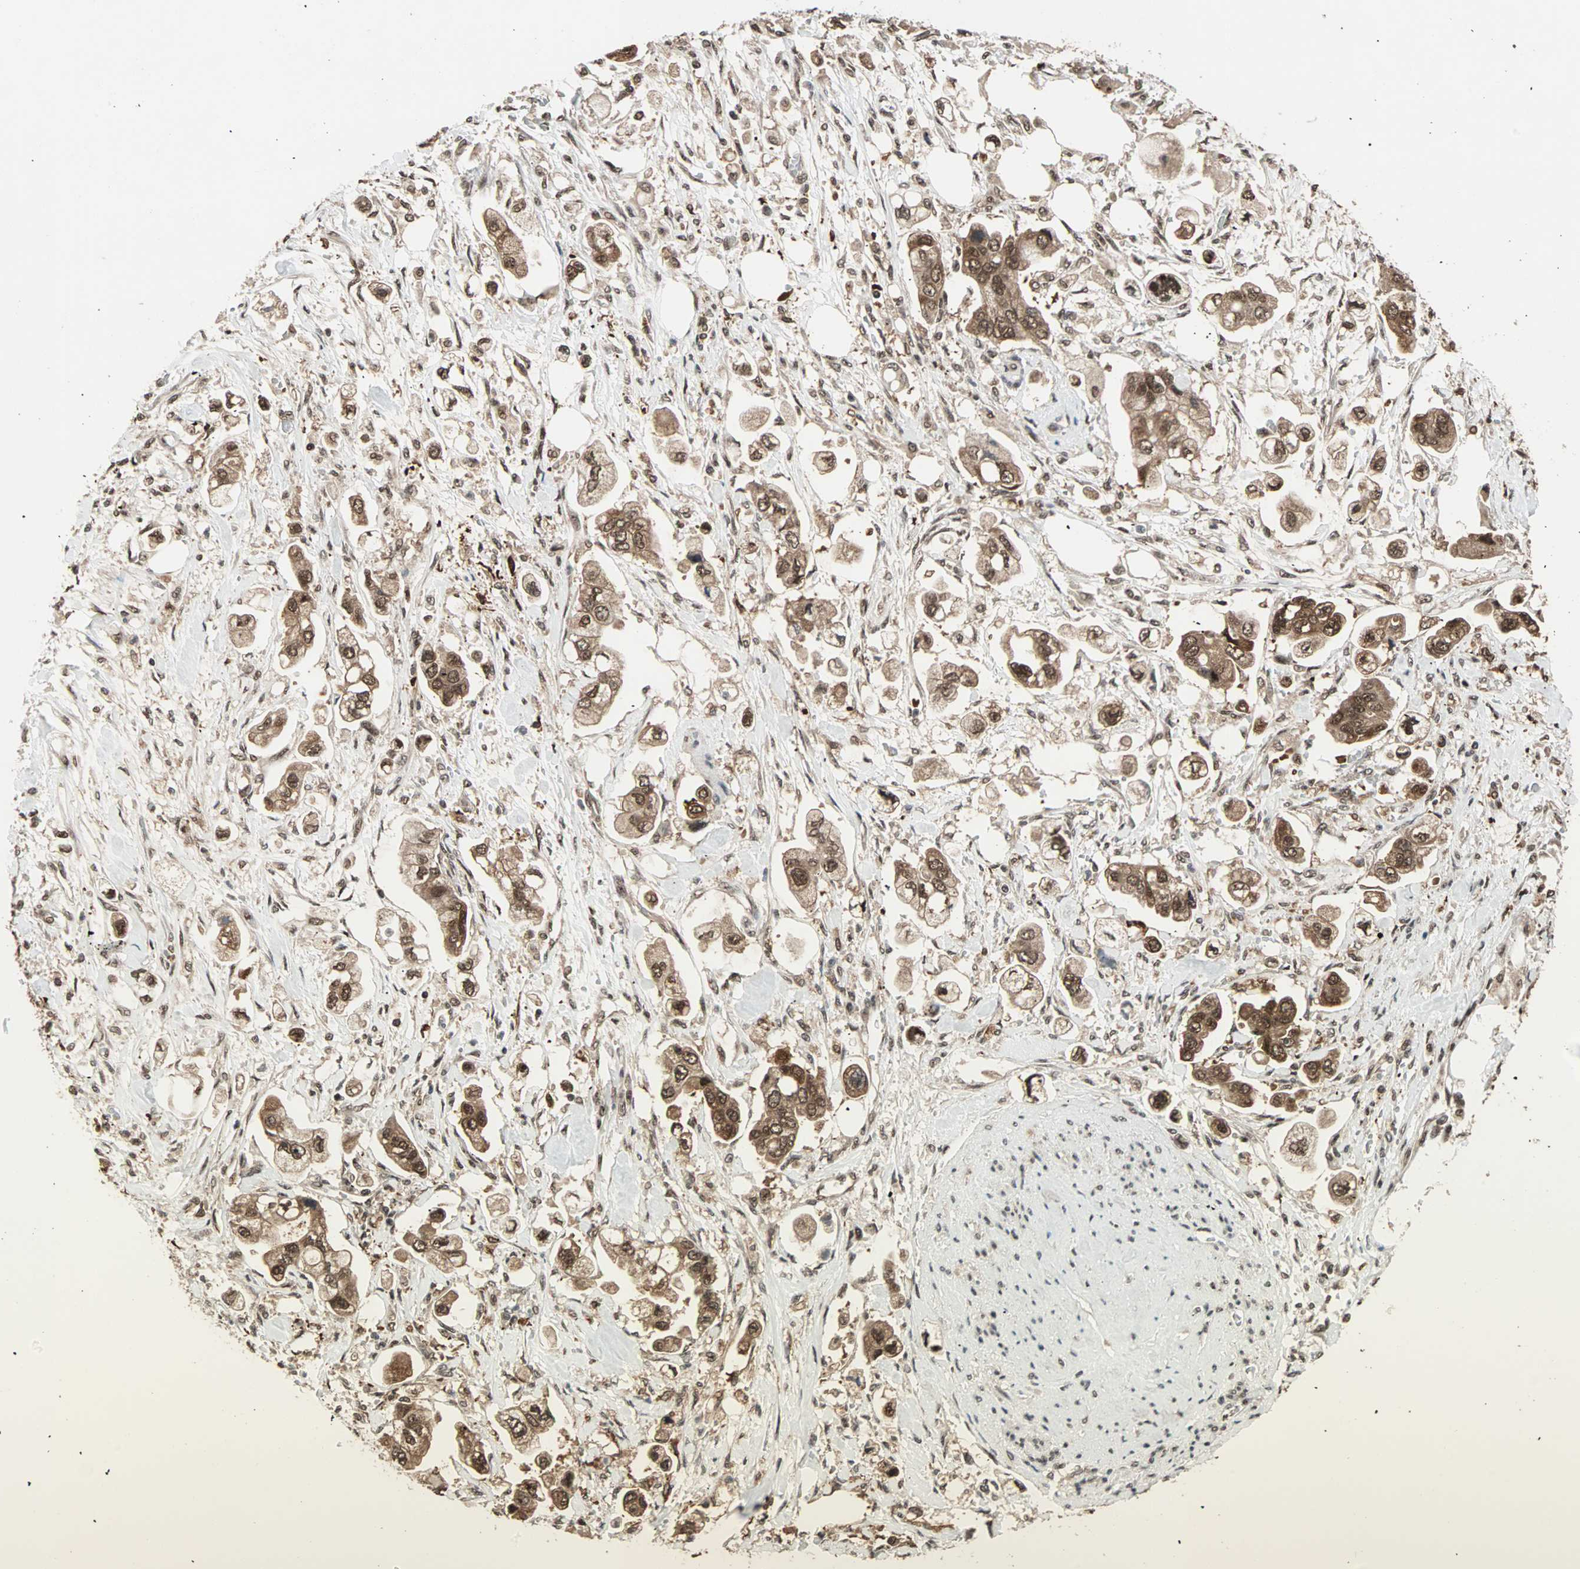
{"staining": {"intensity": "strong", "quantity": ">75%", "location": "cytoplasmic/membranous,nuclear"}, "tissue": "stomach cancer", "cell_type": "Tumor cells", "image_type": "cancer", "snomed": [{"axis": "morphology", "description": "Adenocarcinoma, NOS"}, {"axis": "topography", "description": "Stomach"}], "caption": "This image reveals stomach adenocarcinoma stained with IHC to label a protein in brown. The cytoplasmic/membranous and nuclear of tumor cells show strong positivity for the protein. Nuclei are counter-stained blue.", "gene": "ZNF44", "patient": {"sex": "male", "age": 62}}